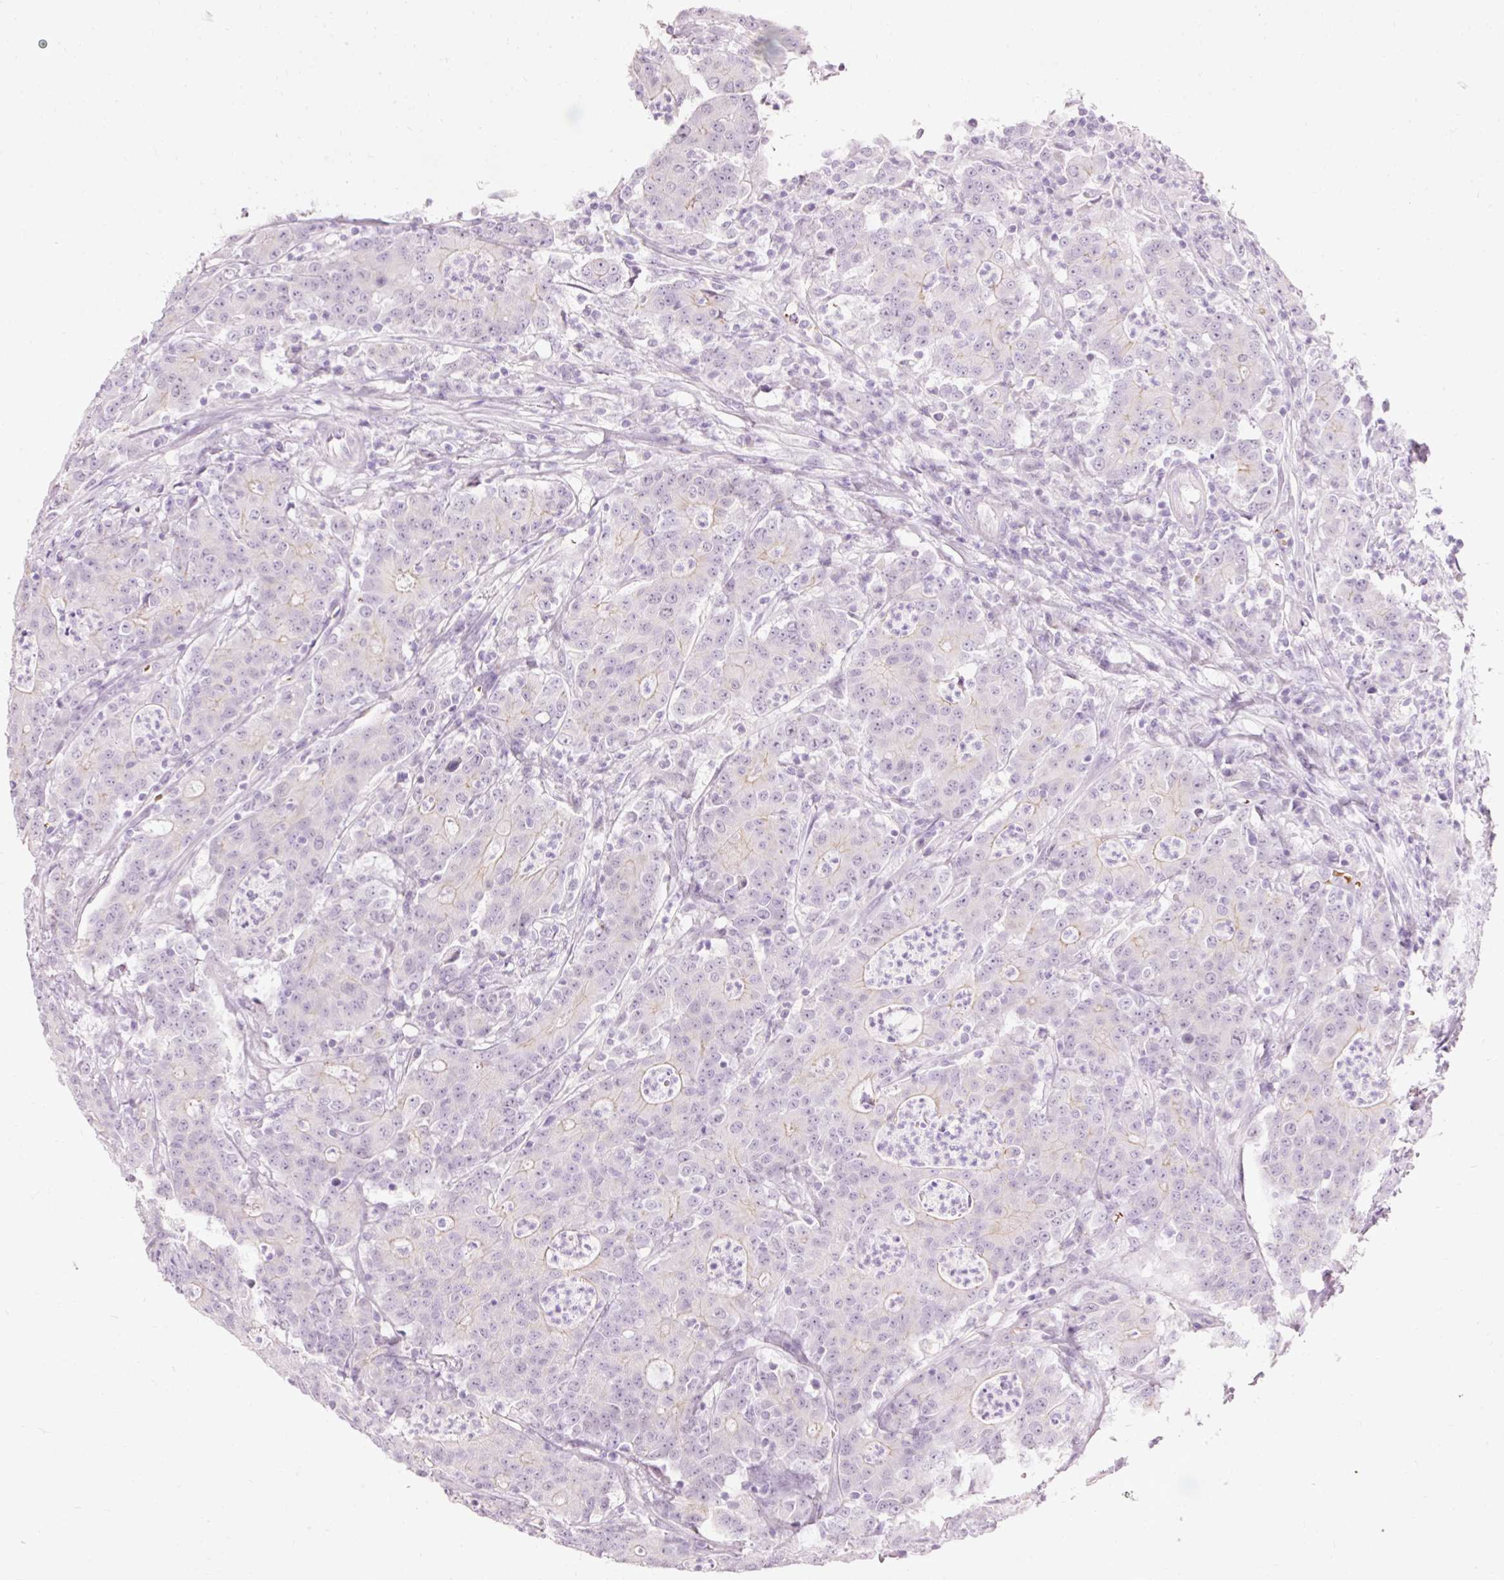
{"staining": {"intensity": "negative", "quantity": "none", "location": "none"}, "tissue": "colorectal cancer", "cell_type": "Tumor cells", "image_type": "cancer", "snomed": [{"axis": "morphology", "description": "Adenocarcinoma, NOS"}, {"axis": "topography", "description": "Colon"}], "caption": "Colorectal adenocarcinoma was stained to show a protein in brown. There is no significant positivity in tumor cells.", "gene": "DHRS11", "patient": {"sex": "male", "age": 83}}